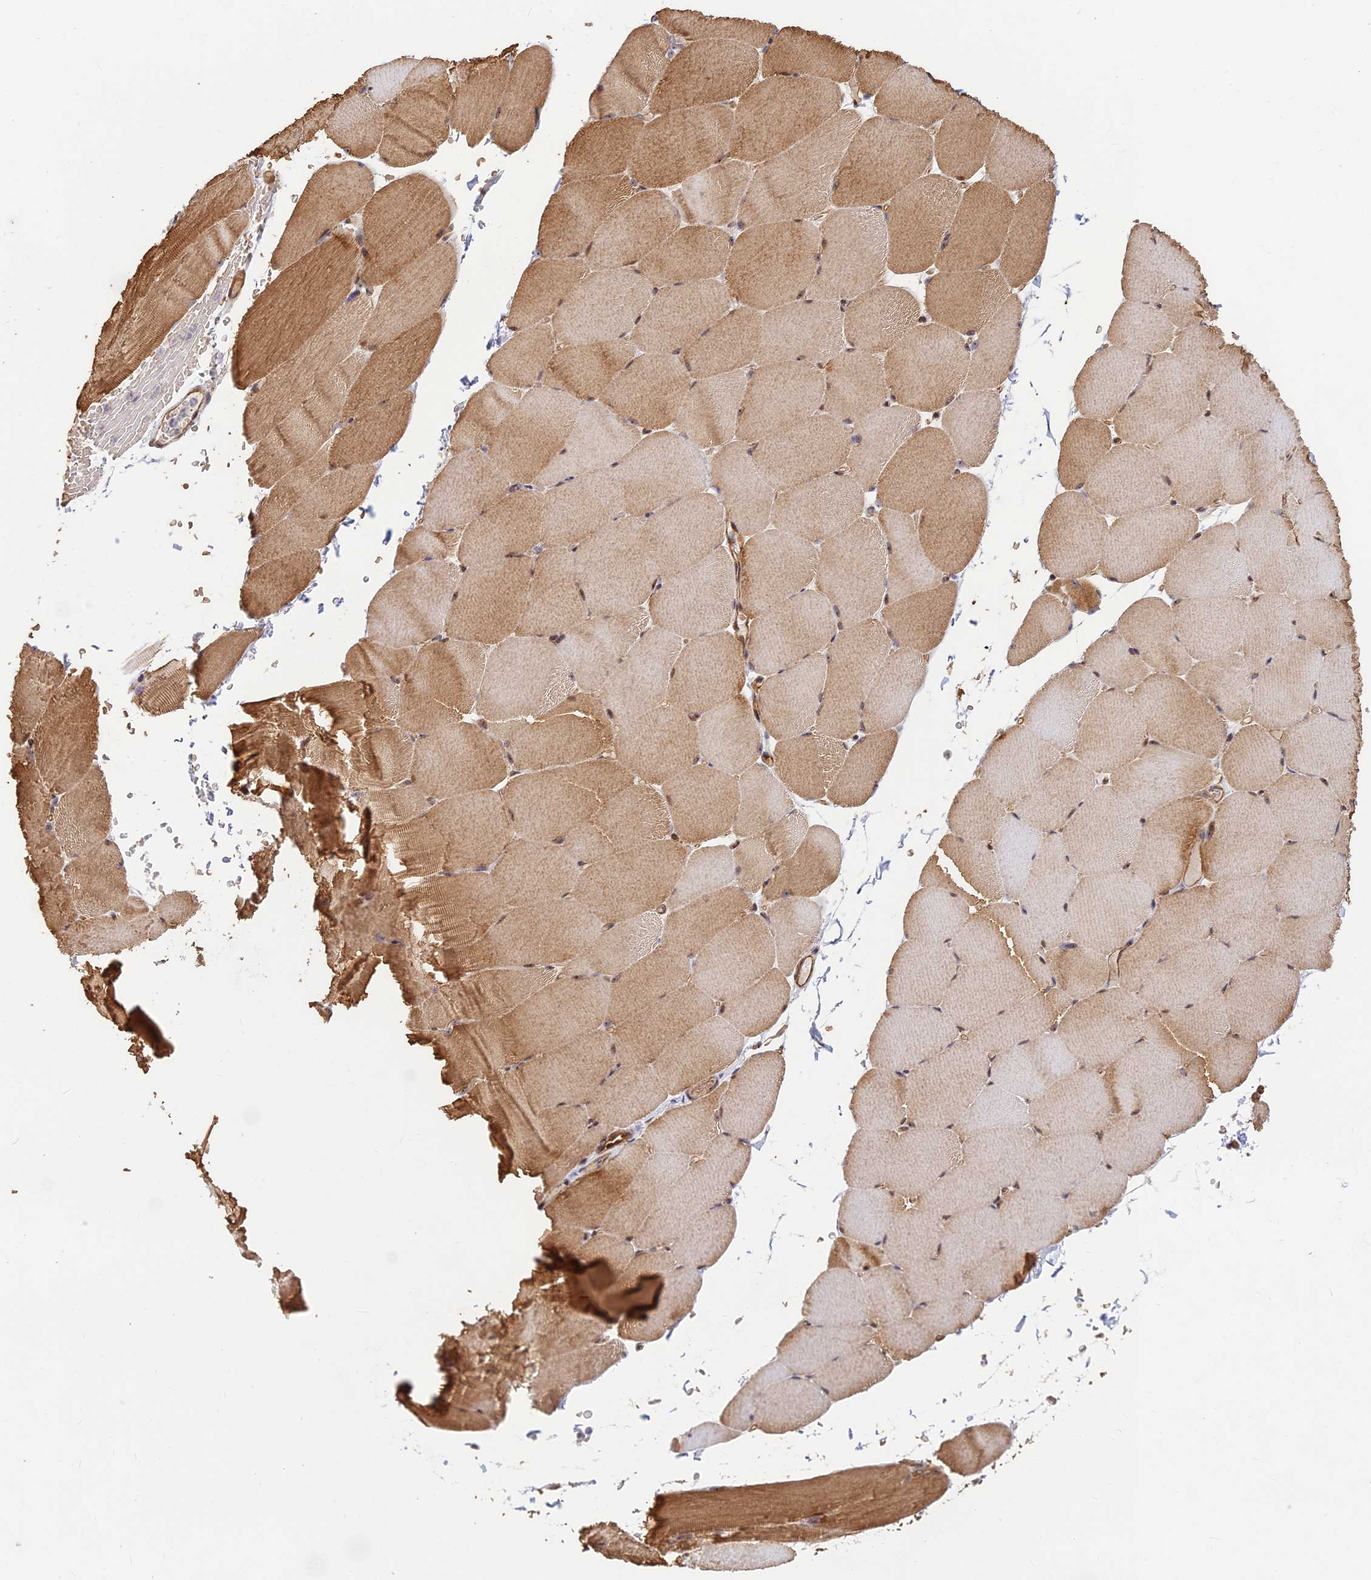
{"staining": {"intensity": "moderate", "quantity": ">75%", "location": "cytoplasmic/membranous,nuclear"}, "tissue": "skeletal muscle", "cell_type": "Myocytes", "image_type": "normal", "snomed": [{"axis": "morphology", "description": "Normal tissue, NOS"}, {"axis": "topography", "description": "Skeletal muscle"}, {"axis": "topography", "description": "Parathyroid gland"}], "caption": "A brown stain shows moderate cytoplasmic/membranous,nuclear expression of a protein in myocytes of unremarkable human skeletal muscle. The protein is stained brown, and the nuclei are stained in blue (DAB (3,3'-diaminobenzidine) IHC with brightfield microscopy, high magnification).", "gene": "UFSP2", "patient": {"sex": "female", "age": 37}}